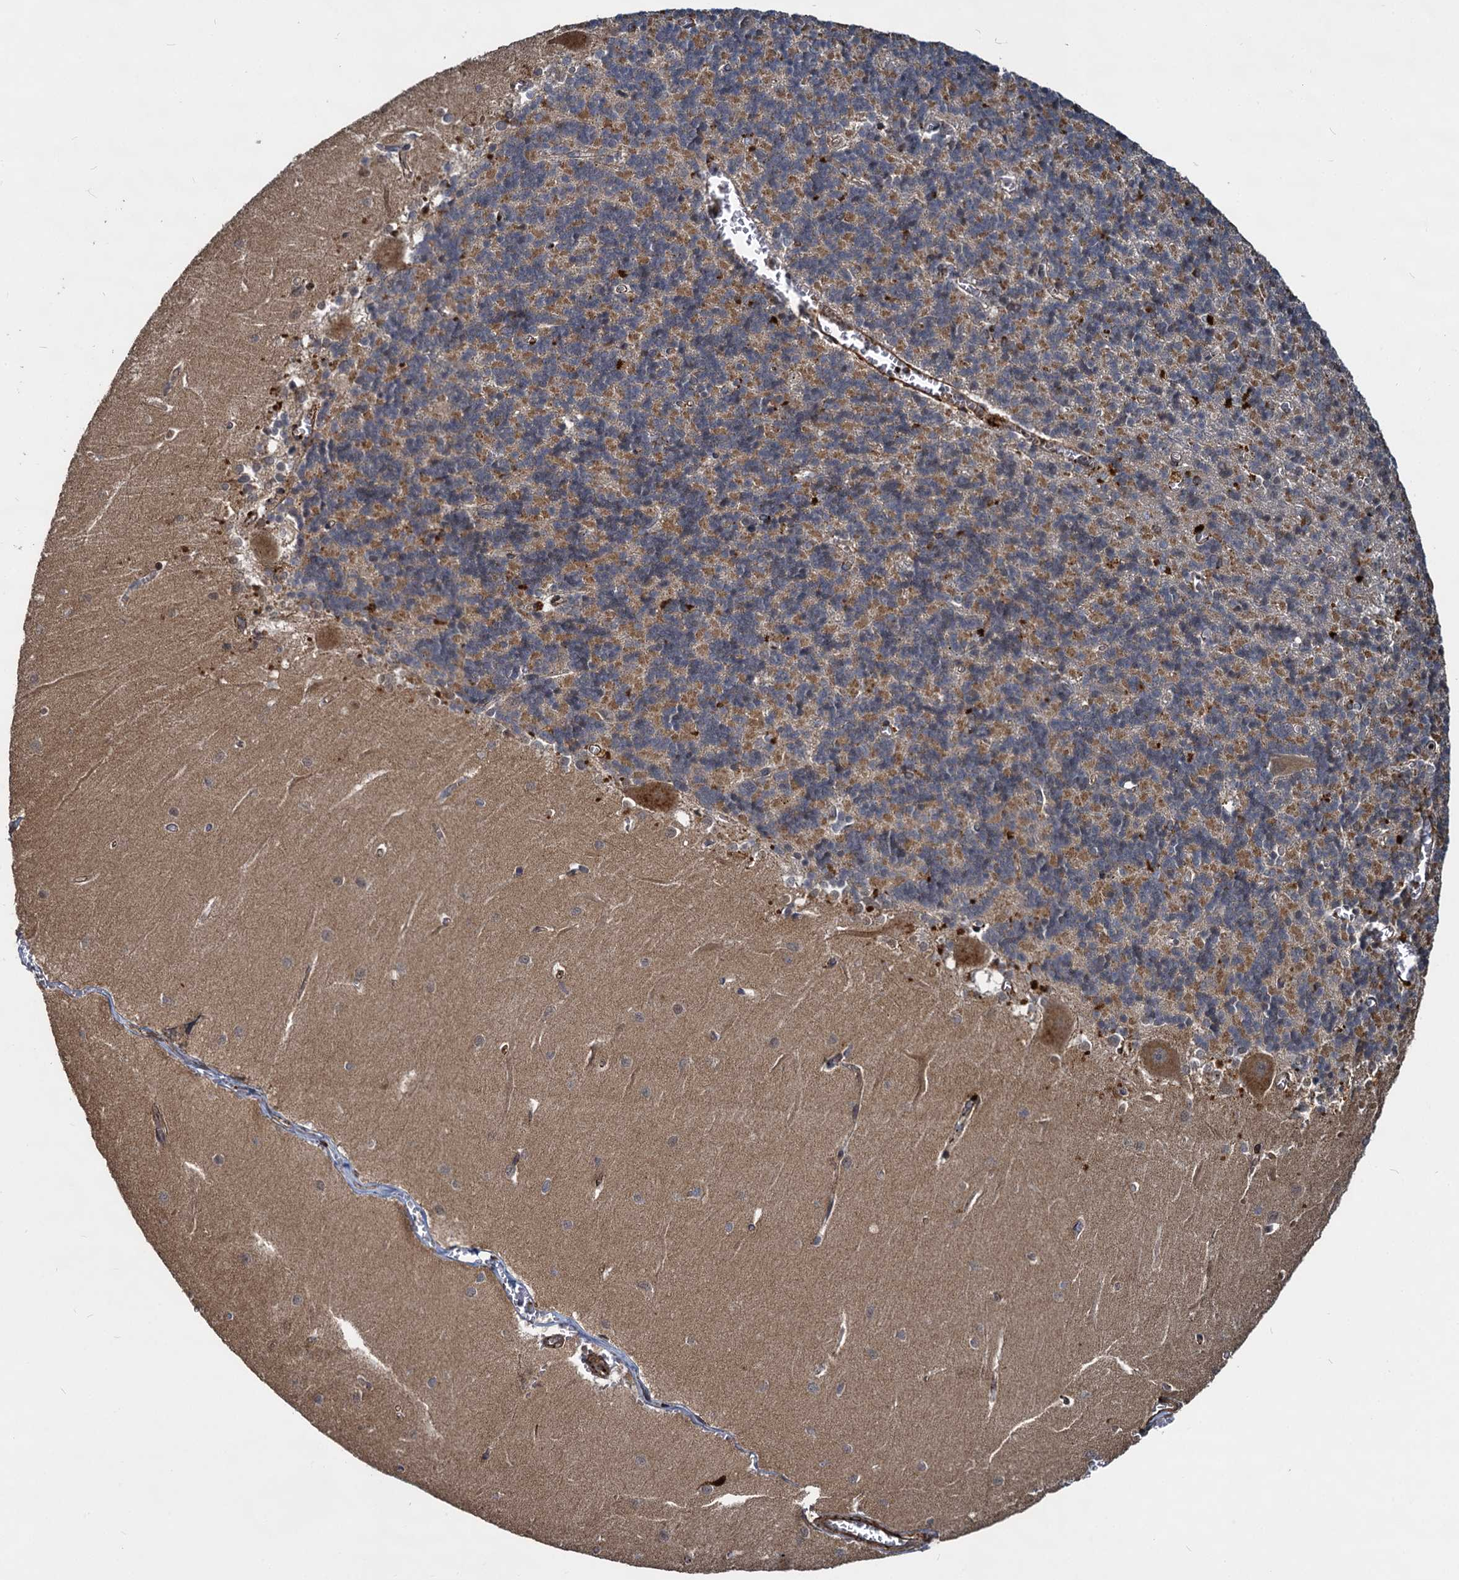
{"staining": {"intensity": "weak", "quantity": "25%-75%", "location": "cytoplasmic/membranous"}, "tissue": "cerebellum", "cell_type": "Cells in granular layer", "image_type": "normal", "snomed": [{"axis": "morphology", "description": "Normal tissue, NOS"}, {"axis": "topography", "description": "Cerebellum"}], "caption": "Immunohistochemistry (IHC) (DAB) staining of benign cerebellum displays weak cytoplasmic/membranous protein positivity in about 25%-75% of cells in granular layer. (Brightfield microscopy of DAB IHC at high magnification).", "gene": "TRIM23", "patient": {"sex": "male", "age": 37}}